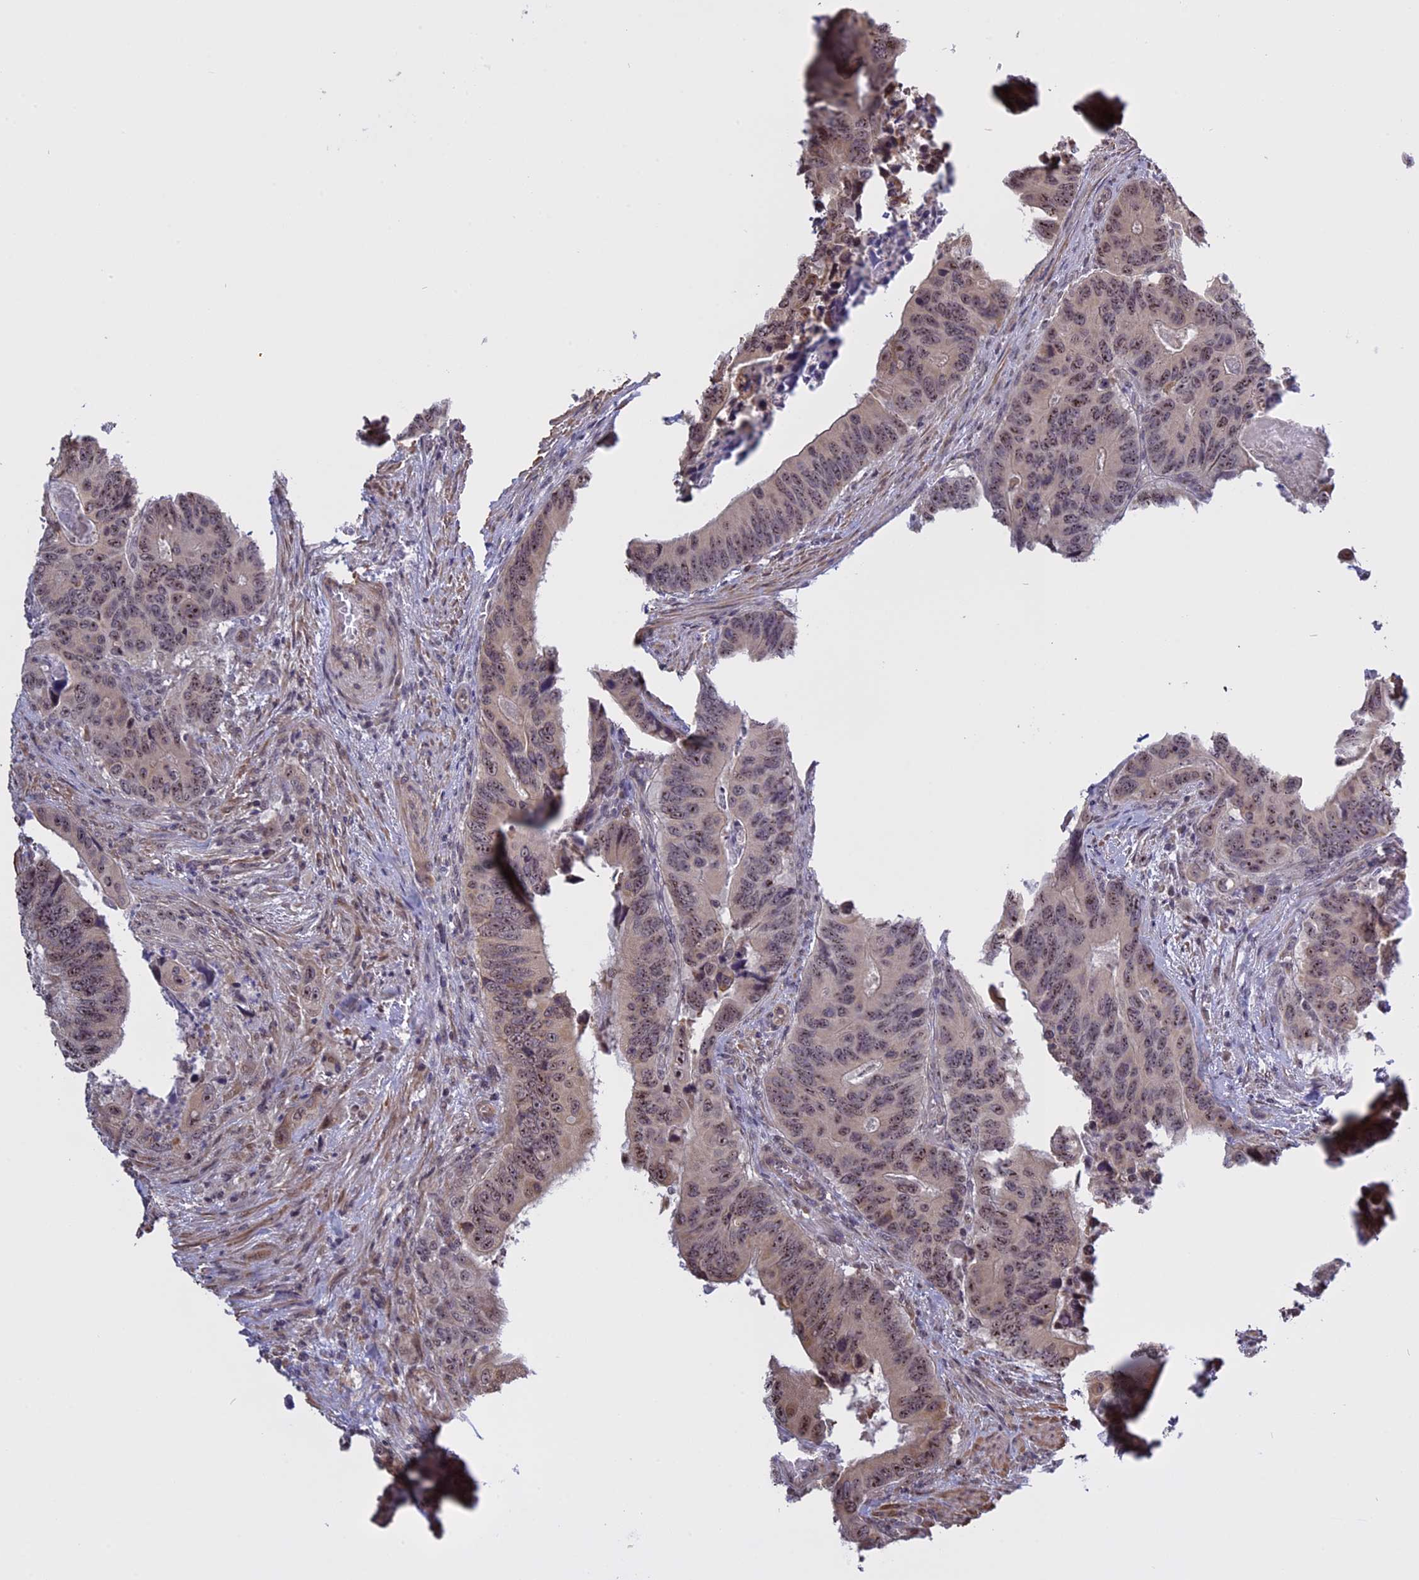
{"staining": {"intensity": "weak", "quantity": "25%-75%", "location": "nuclear"}, "tissue": "colorectal cancer", "cell_type": "Tumor cells", "image_type": "cancer", "snomed": [{"axis": "morphology", "description": "Adenocarcinoma, NOS"}, {"axis": "topography", "description": "Colon"}], "caption": "Protein expression analysis of human adenocarcinoma (colorectal) reveals weak nuclear expression in approximately 25%-75% of tumor cells.", "gene": "MGA", "patient": {"sex": "male", "age": 84}}